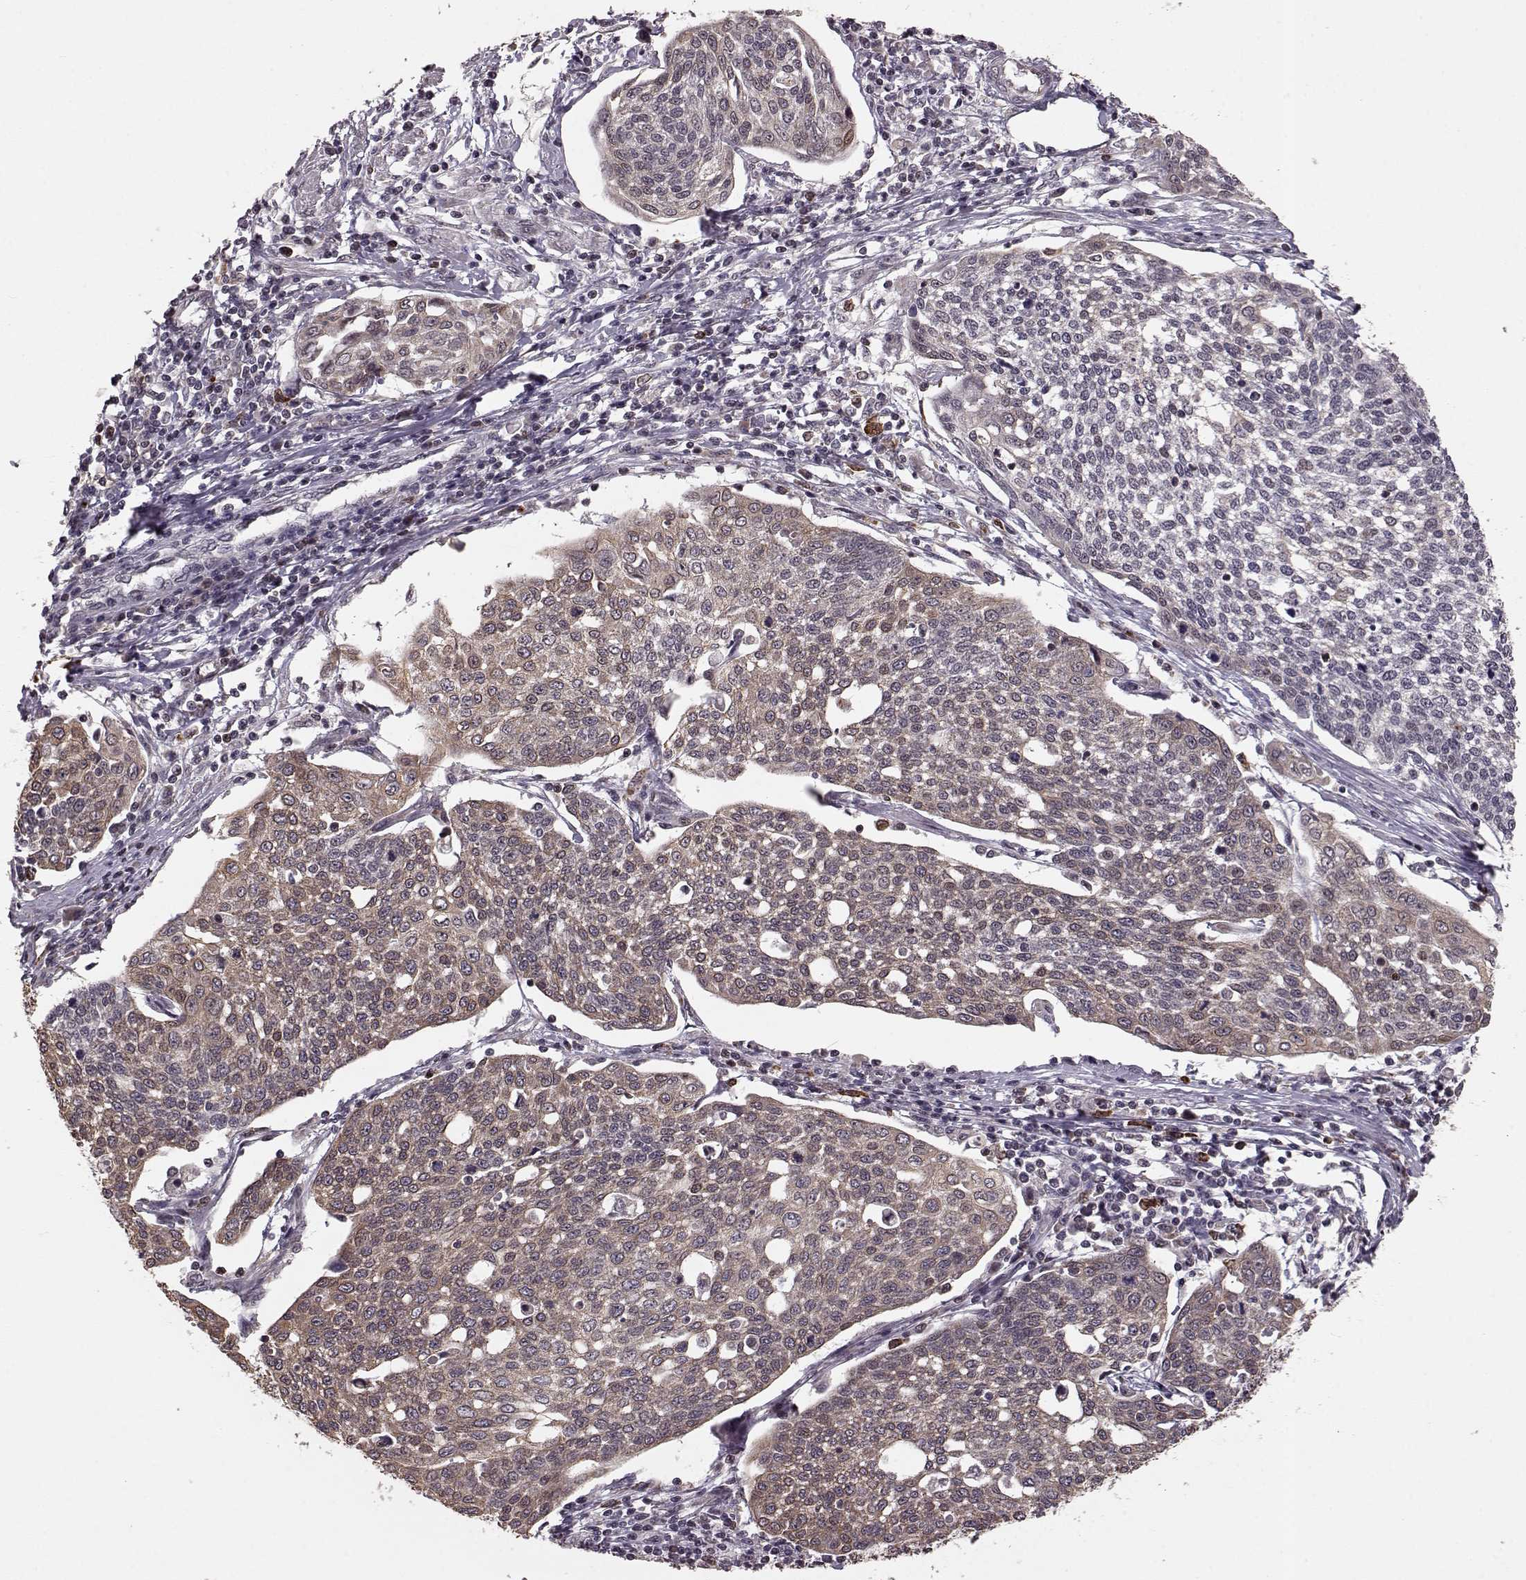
{"staining": {"intensity": "moderate", "quantity": ">75%", "location": "cytoplasmic/membranous"}, "tissue": "cervical cancer", "cell_type": "Tumor cells", "image_type": "cancer", "snomed": [{"axis": "morphology", "description": "Squamous cell carcinoma, NOS"}, {"axis": "topography", "description": "Cervix"}], "caption": "Immunohistochemistry (DAB (3,3'-diaminobenzidine)) staining of human cervical cancer displays moderate cytoplasmic/membranous protein expression in about >75% of tumor cells.", "gene": "ELOVL5", "patient": {"sex": "female", "age": 34}}